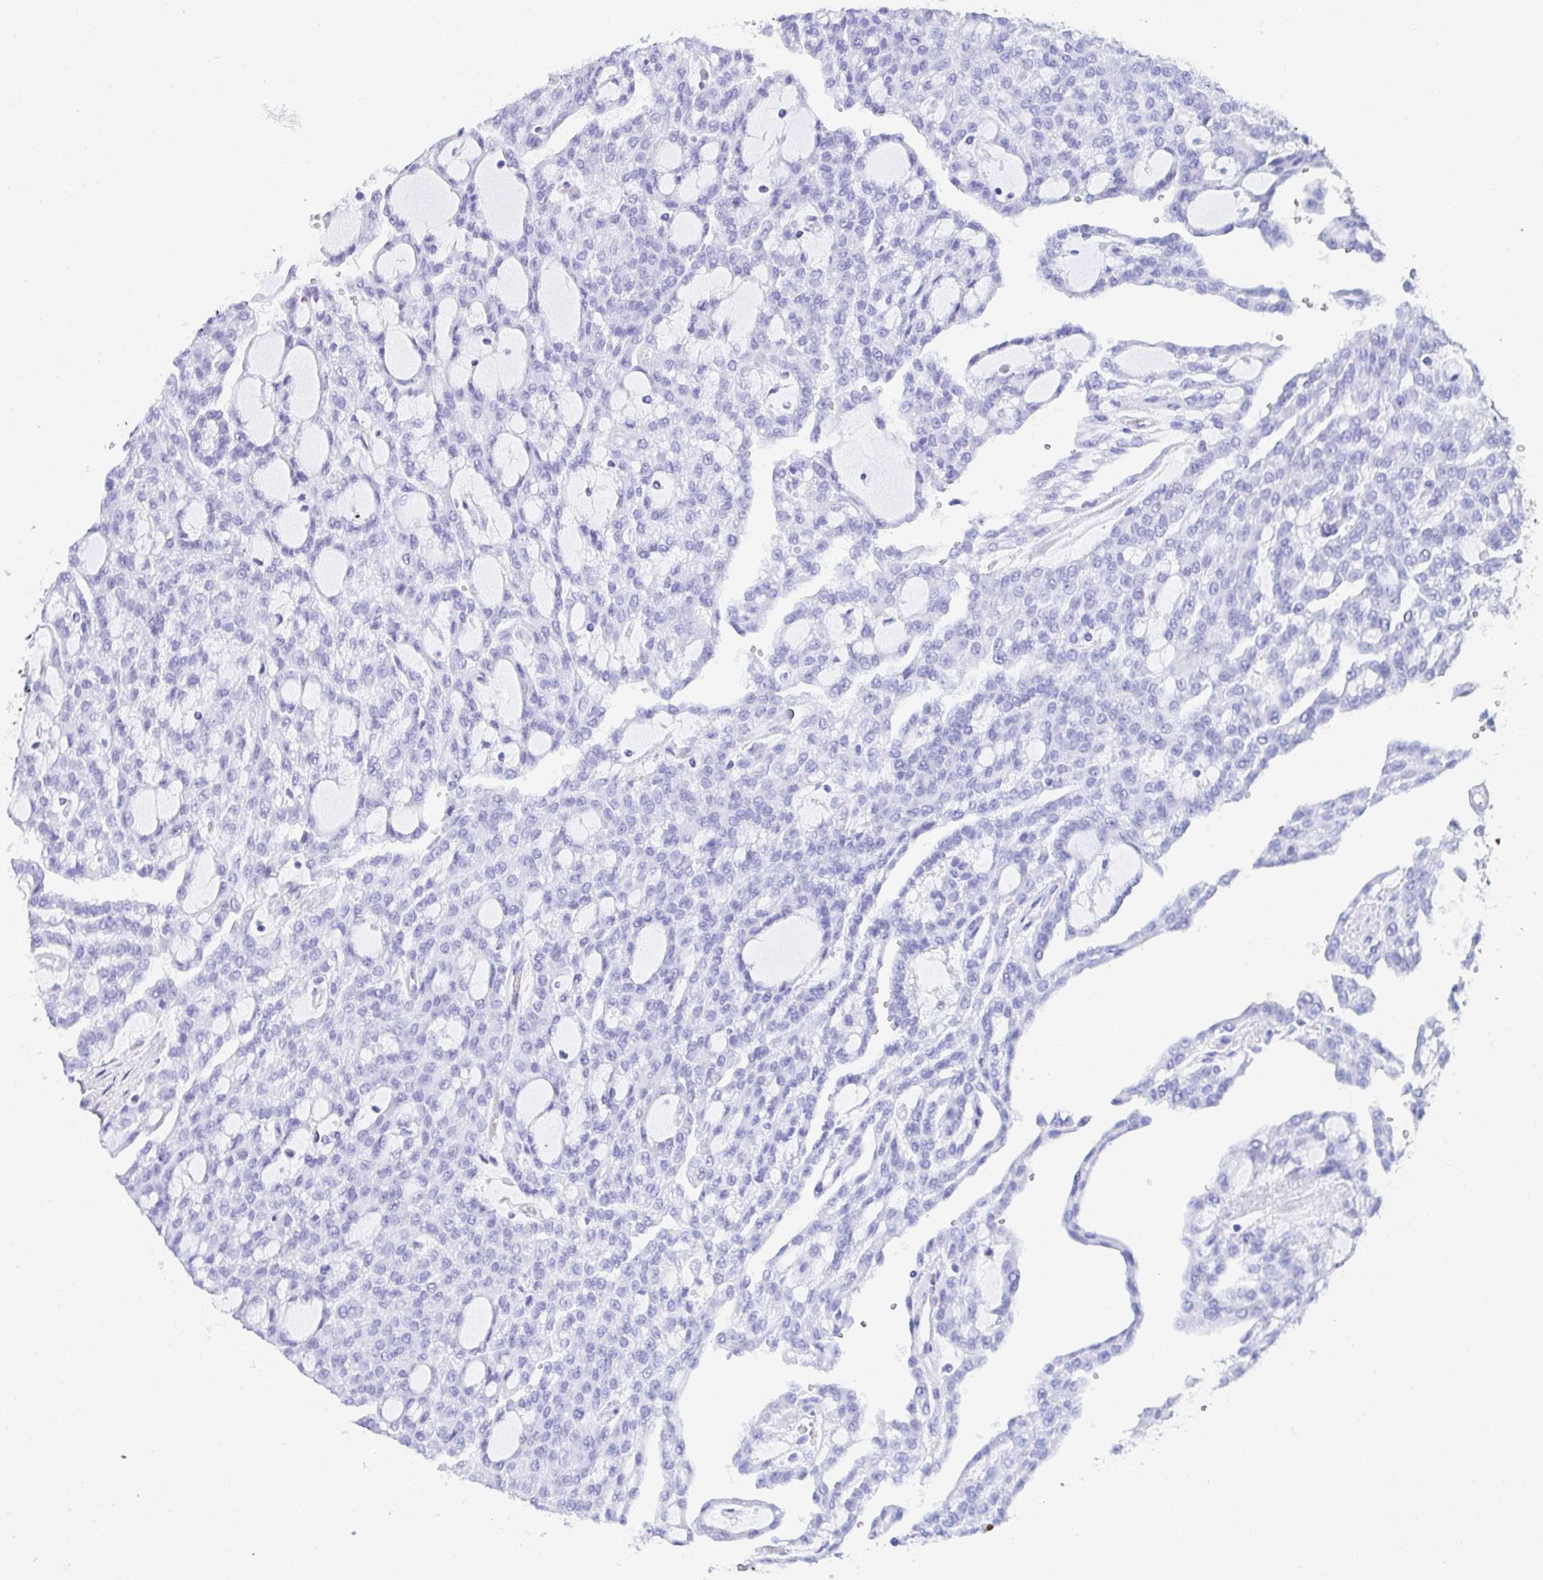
{"staining": {"intensity": "negative", "quantity": "none", "location": "none"}, "tissue": "renal cancer", "cell_type": "Tumor cells", "image_type": "cancer", "snomed": [{"axis": "morphology", "description": "Adenocarcinoma, NOS"}, {"axis": "topography", "description": "Kidney"}], "caption": "This is an immunohistochemistry (IHC) micrograph of human renal cancer. There is no positivity in tumor cells.", "gene": "PC", "patient": {"sex": "male", "age": 63}}